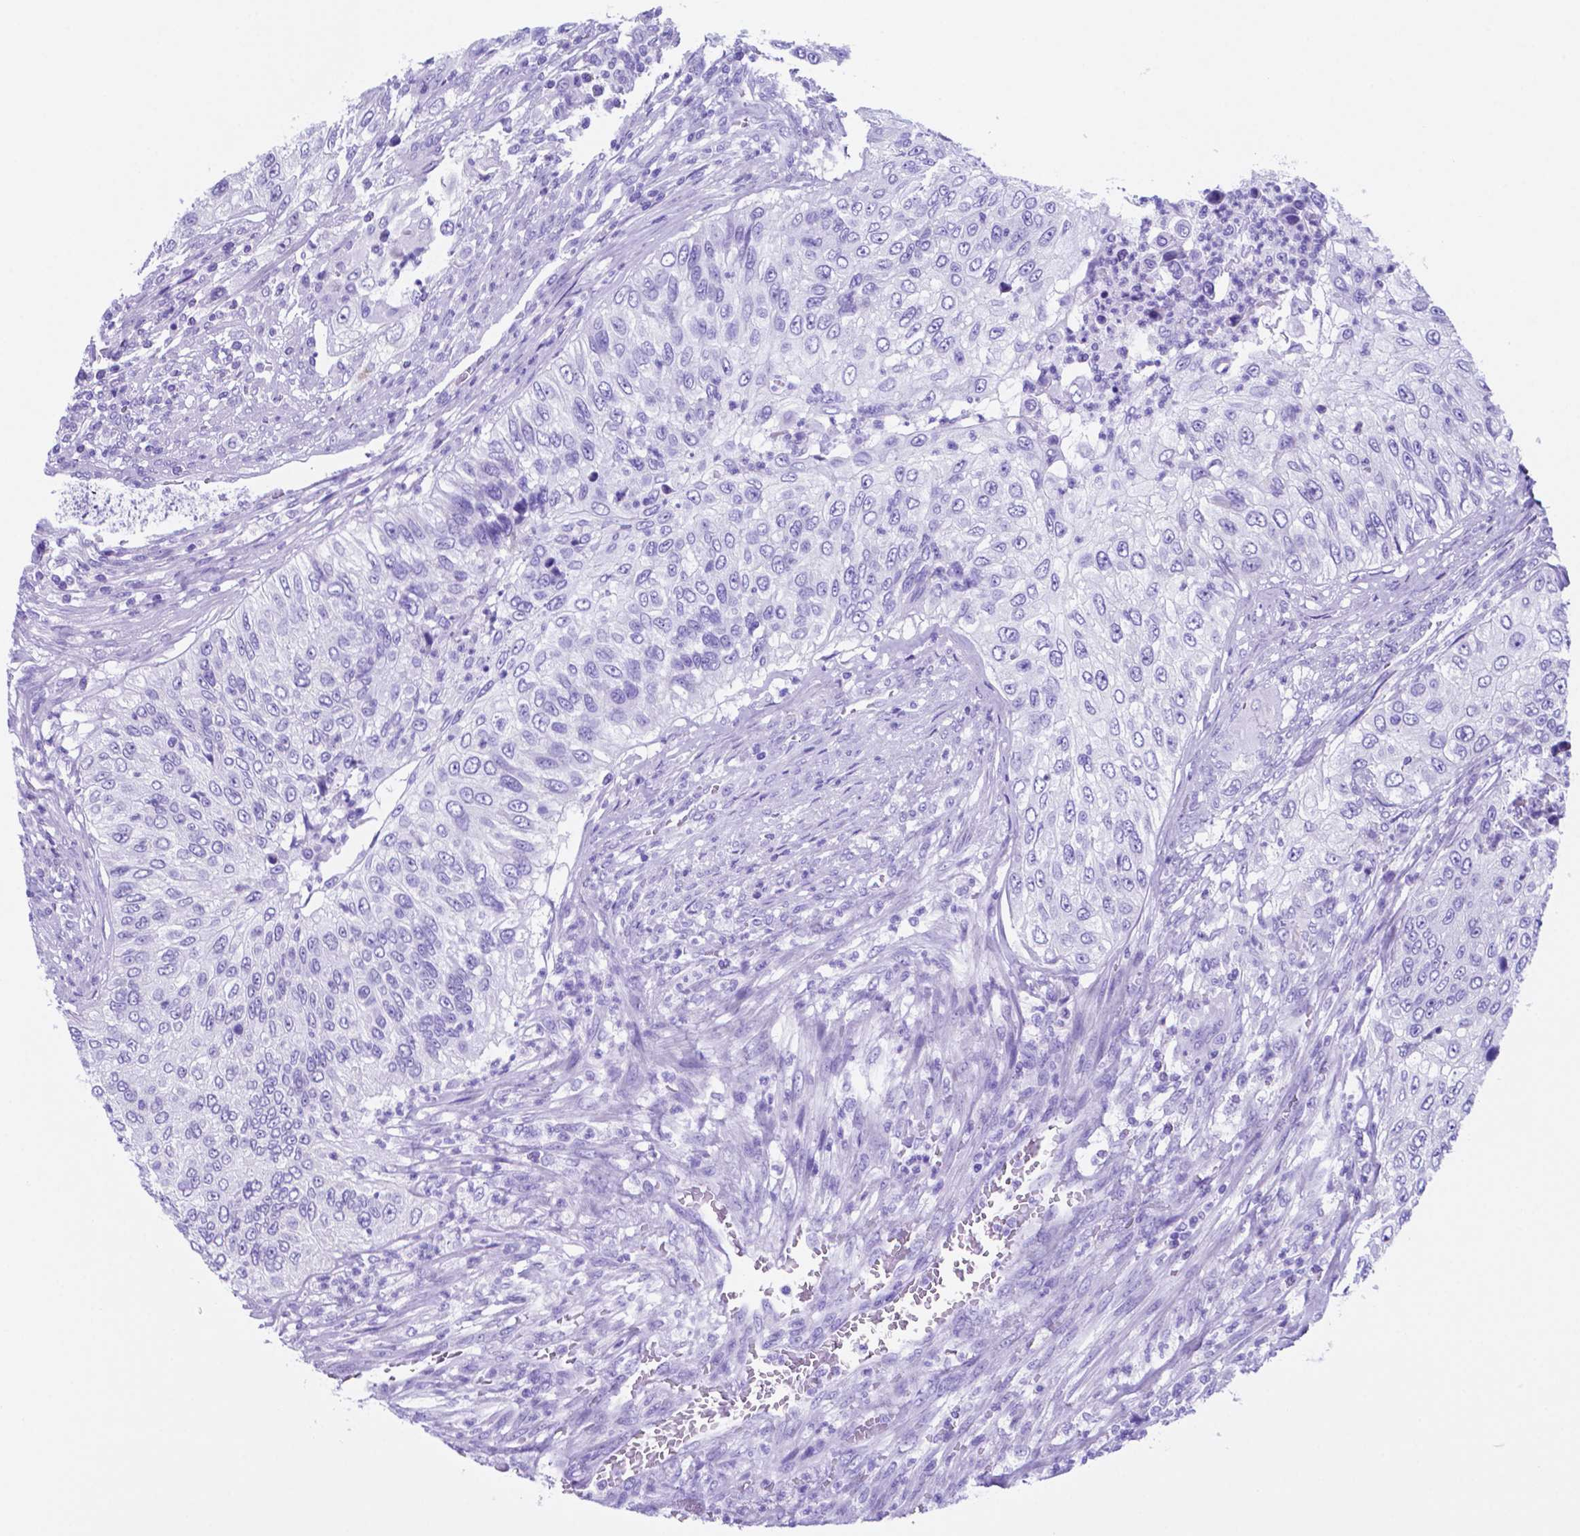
{"staining": {"intensity": "negative", "quantity": "none", "location": "none"}, "tissue": "urothelial cancer", "cell_type": "Tumor cells", "image_type": "cancer", "snomed": [{"axis": "morphology", "description": "Urothelial carcinoma, High grade"}, {"axis": "topography", "description": "Urinary bladder"}], "caption": "This is an immunohistochemistry (IHC) histopathology image of urothelial cancer. There is no positivity in tumor cells.", "gene": "DNAAF8", "patient": {"sex": "female", "age": 60}}